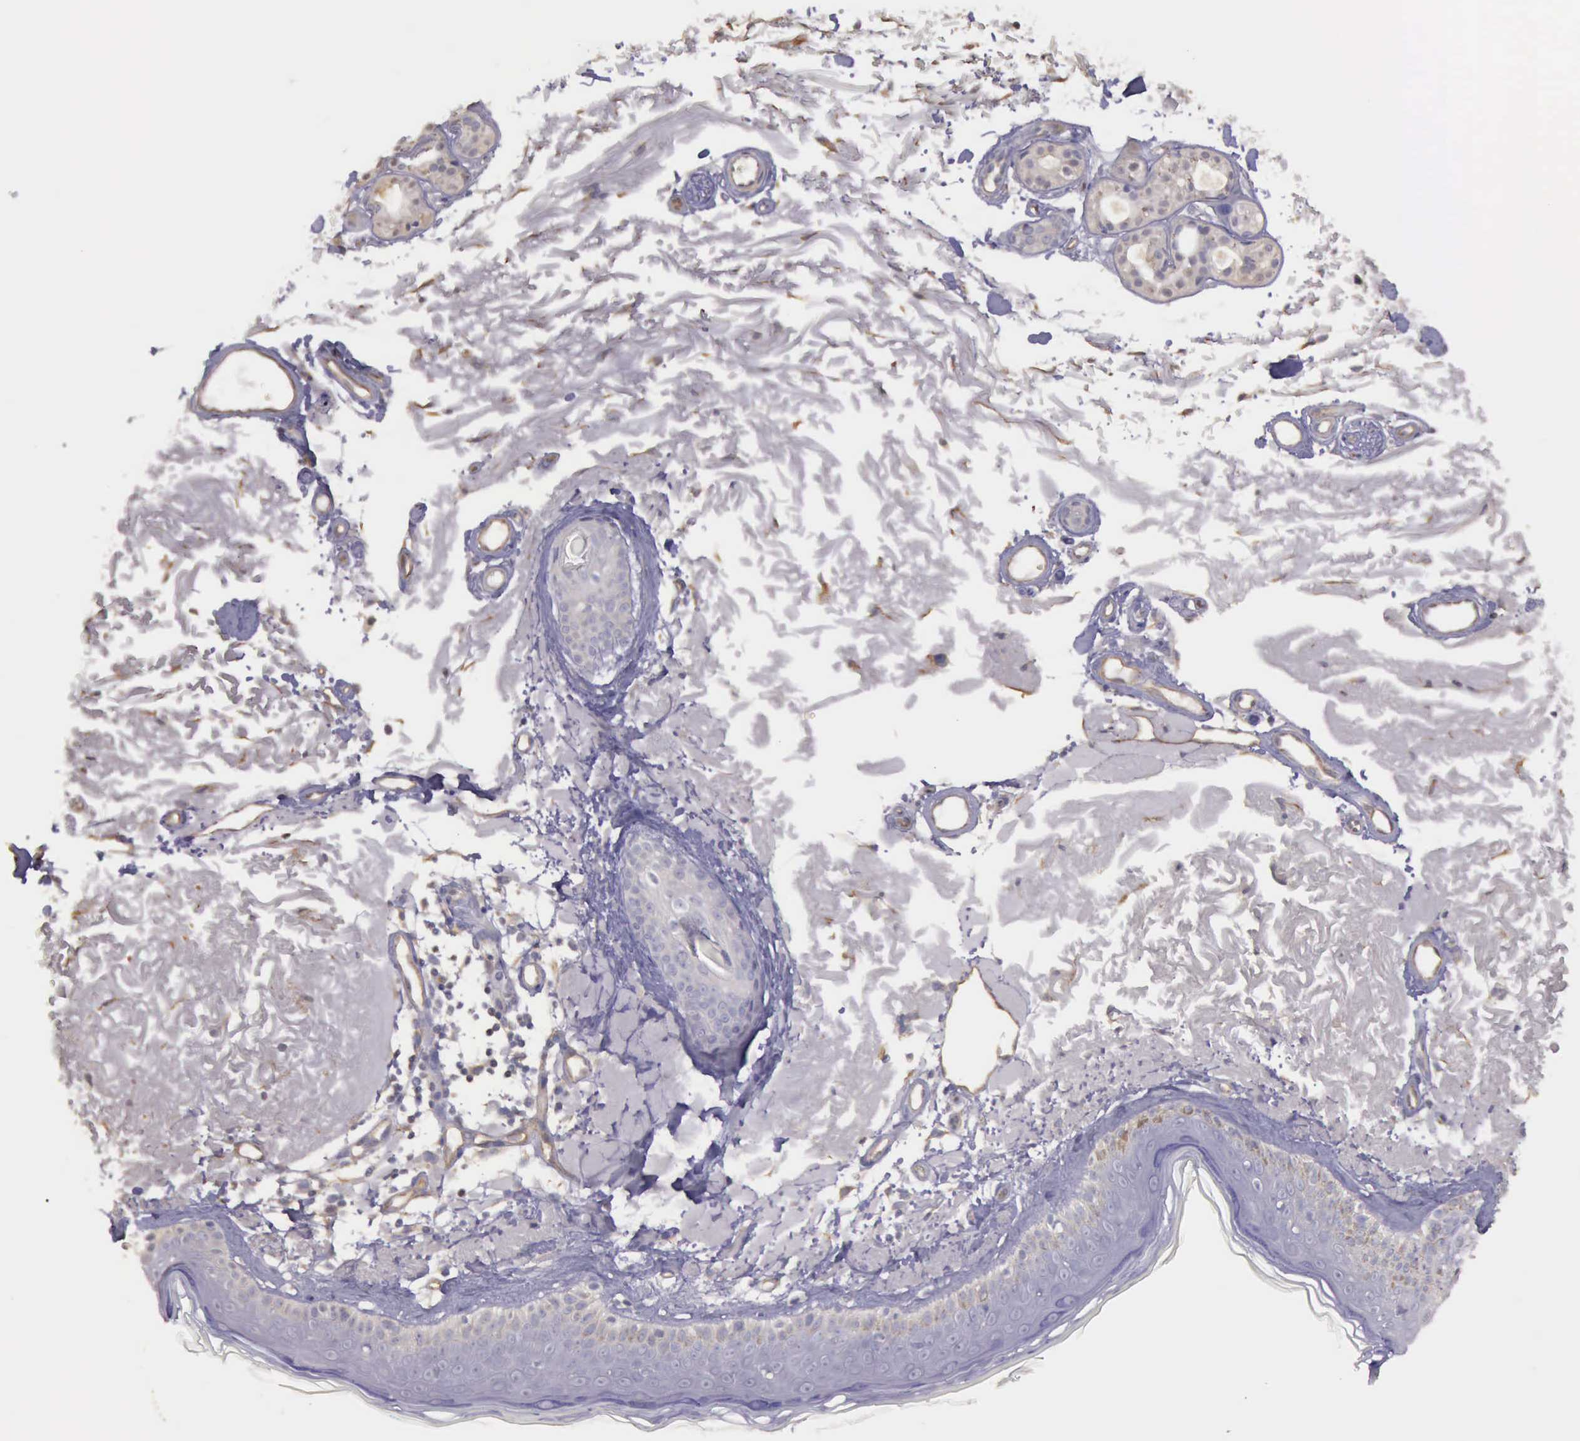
{"staining": {"intensity": "negative", "quantity": "none", "location": "none"}, "tissue": "skin", "cell_type": "Fibroblasts", "image_type": "normal", "snomed": [{"axis": "morphology", "description": "Normal tissue, NOS"}, {"axis": "topography", "description": "Skin"}], "caption": "Fibroblasts are negative for protein expression in normal human skin. (DAB IHC visualized using brightfield microscopy, high magnification).", "gene": "TCEANC", "patient": {"sex": "female", "age": 90}}